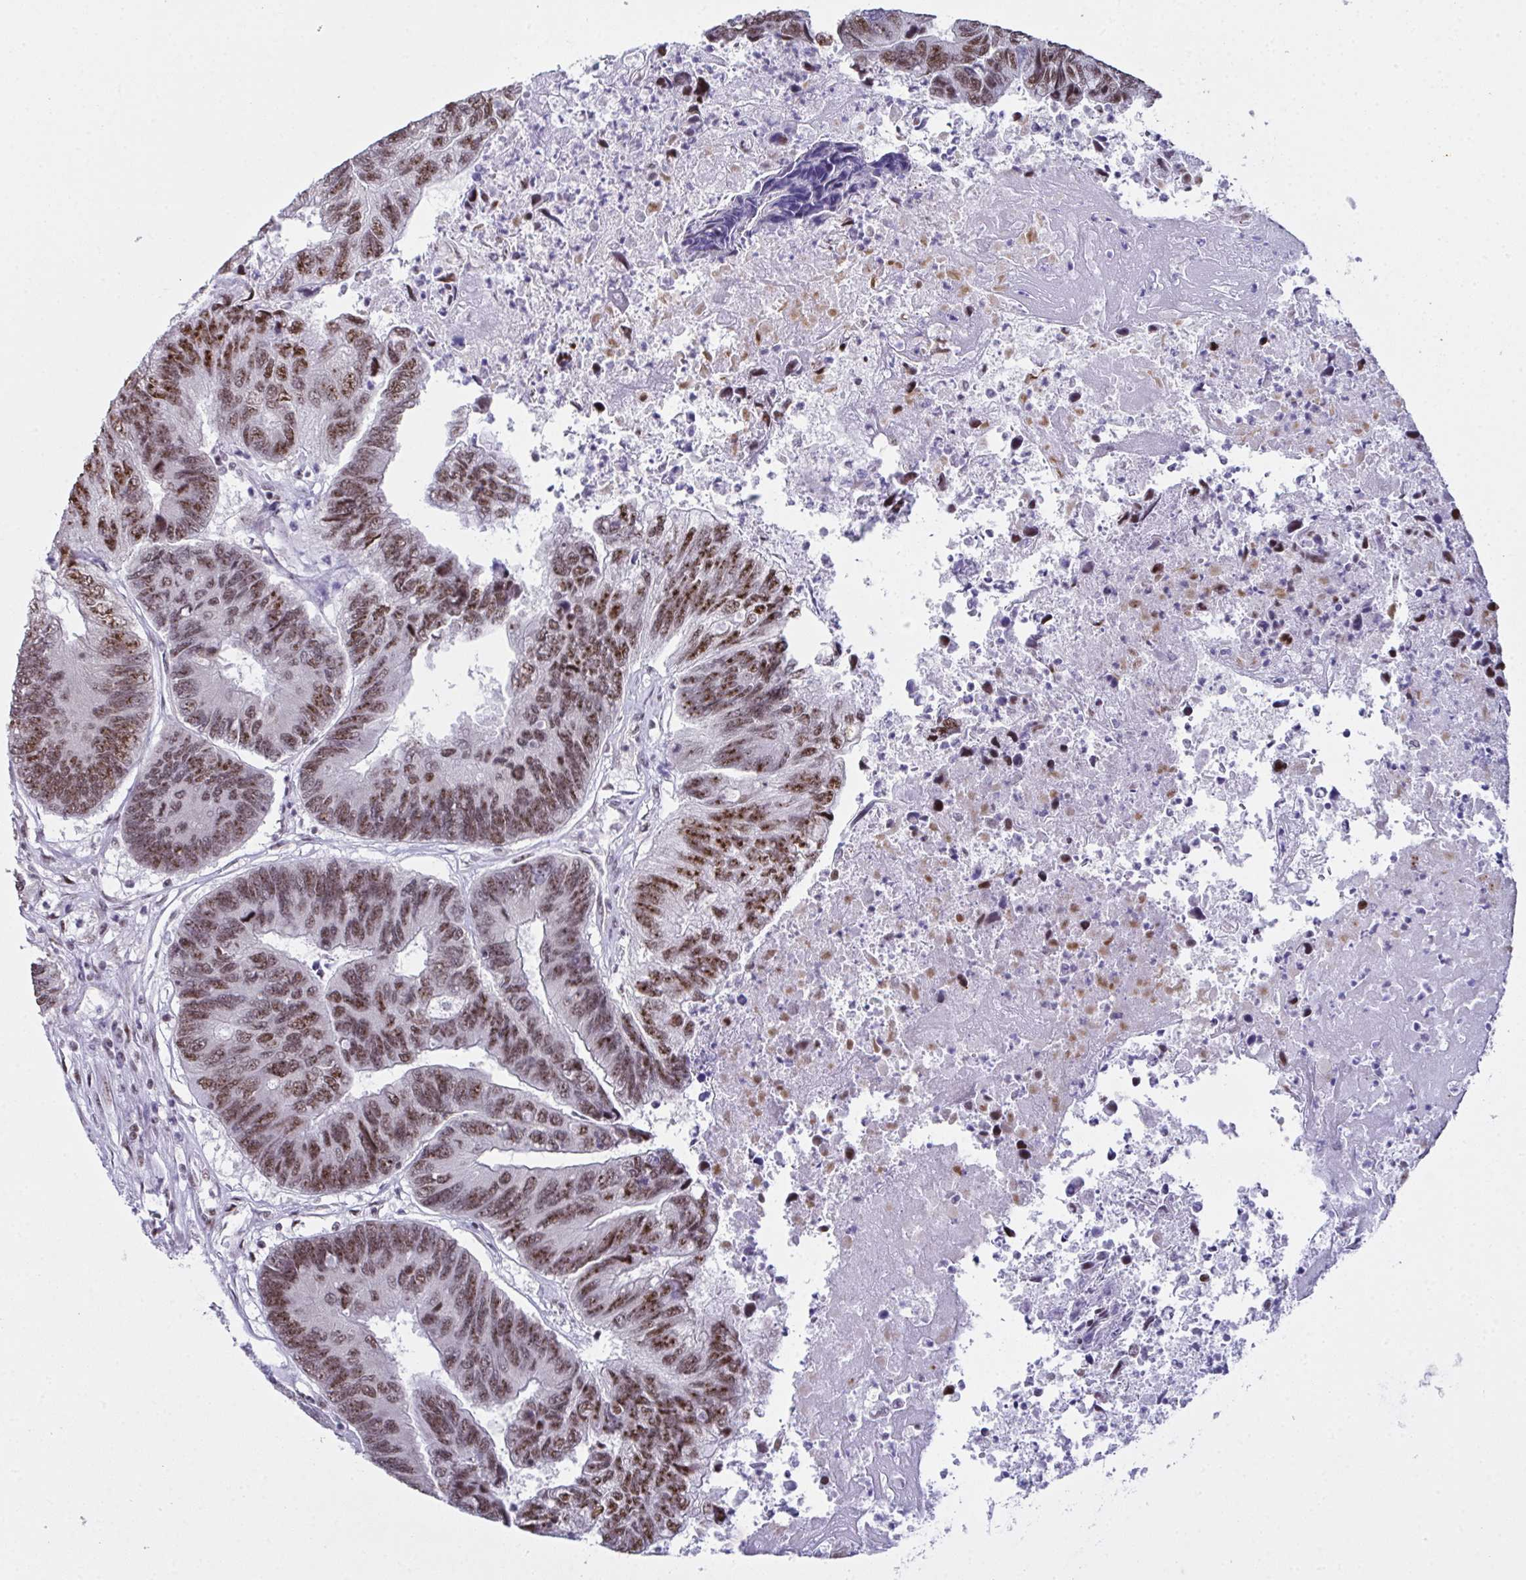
{"staining": {"intensity": "moderate", "quantity": ">75%", "location": "nuclear"}, "tissue": "colorectal cancer", "cell_type": "Tumor cells", "image_type": "cancer", "snomed": [{"axis": "morphology", "description": "Adenocarcinoma, NOS"}, {"axis": "topography", "description": "Colon"}], "caption": "Colorectal cancer (adenocarcinoma) was stained to show a protein in brown. There is medium levels of moderate nuclear staining in approximately >75% of tumor cells. Using DAB (3,3'-diaminobenzidine) (brown) and hematoxylin (blue) stains, captured at high magnification using brightfield microscopy.", "gene": "ZNF800", "patient": {"sex": "female", "age": 67}}